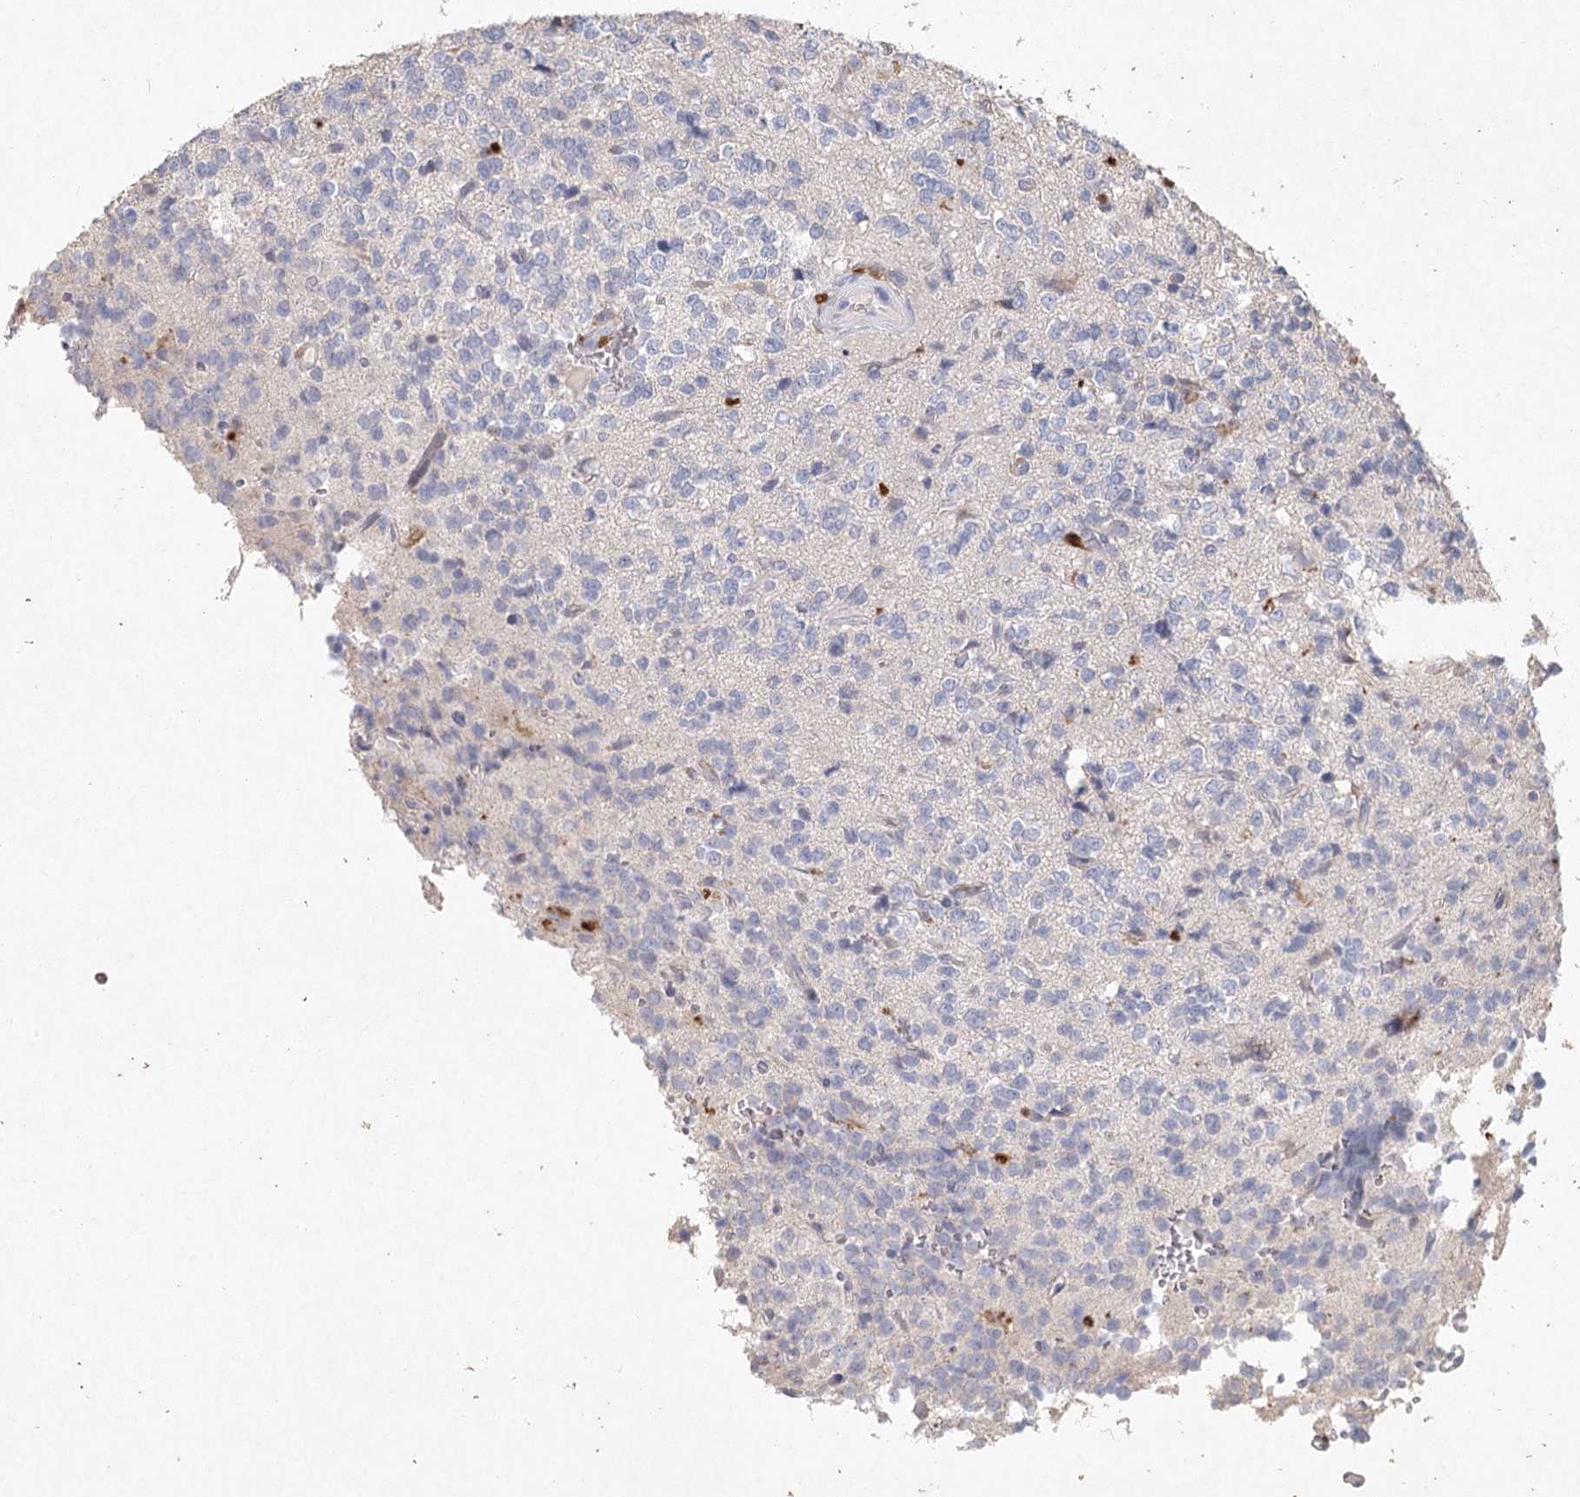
{"staining": {"intensity": "negative", "quantity": "none", "location": "none"}, "tissue": "glioma", "cell_type": "Tumor cells", "image_type": "cancer", "snomed": [{"axis": "morphology", "description": "Glioma, malignant, High grade"}, {"axis": "topography", "description": "Brain"}], "caption": "Immunohistochemistry (IHC) micrograph of neoplastic tissue: malignant high-grade glioma stained with DAB (3,3'-diaminobenzidine) reveals no significant protein expression in tumor cells.", "gene": "ARSI", "patient": {"sex": "female", "age": 62}}